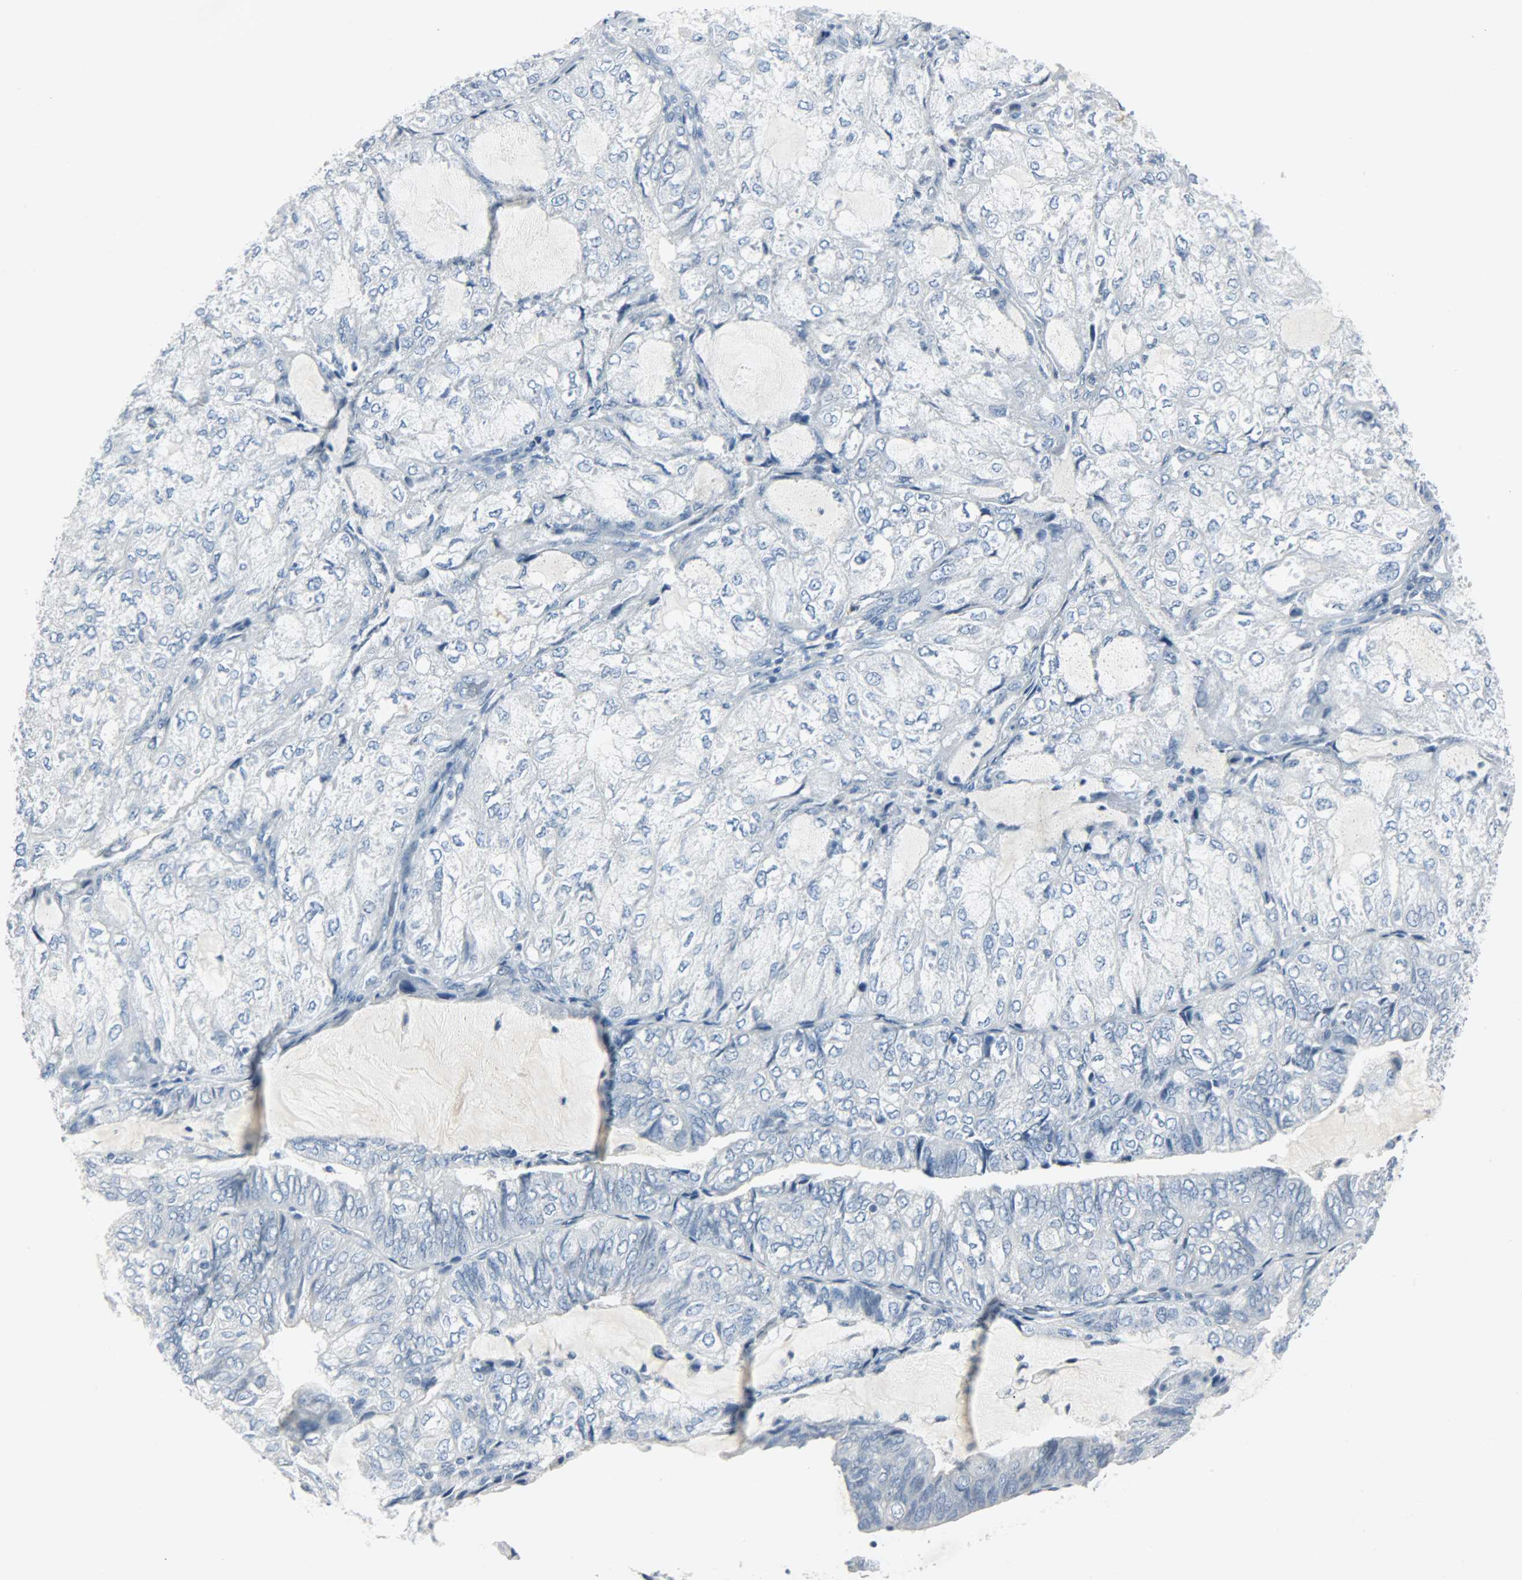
{"staining": {"intensity": "negative", "quantity": "none", "location": "none"}, "tissue": "endometrial cancer", "cell_type": "Tumor cells", "image_type": "cancer", "snomed": [{"axis": "morphology", "description": "Adenocarcinoma, NOS"}, {"axis": "topography", "description": "Endometrium"}], "caption": "Micrograph shows no significant protein positivity in tumor cells of adenocarcinoma (endometrial).", "gene": "KIT", "patient": {"sex": "female", "age": 81}}